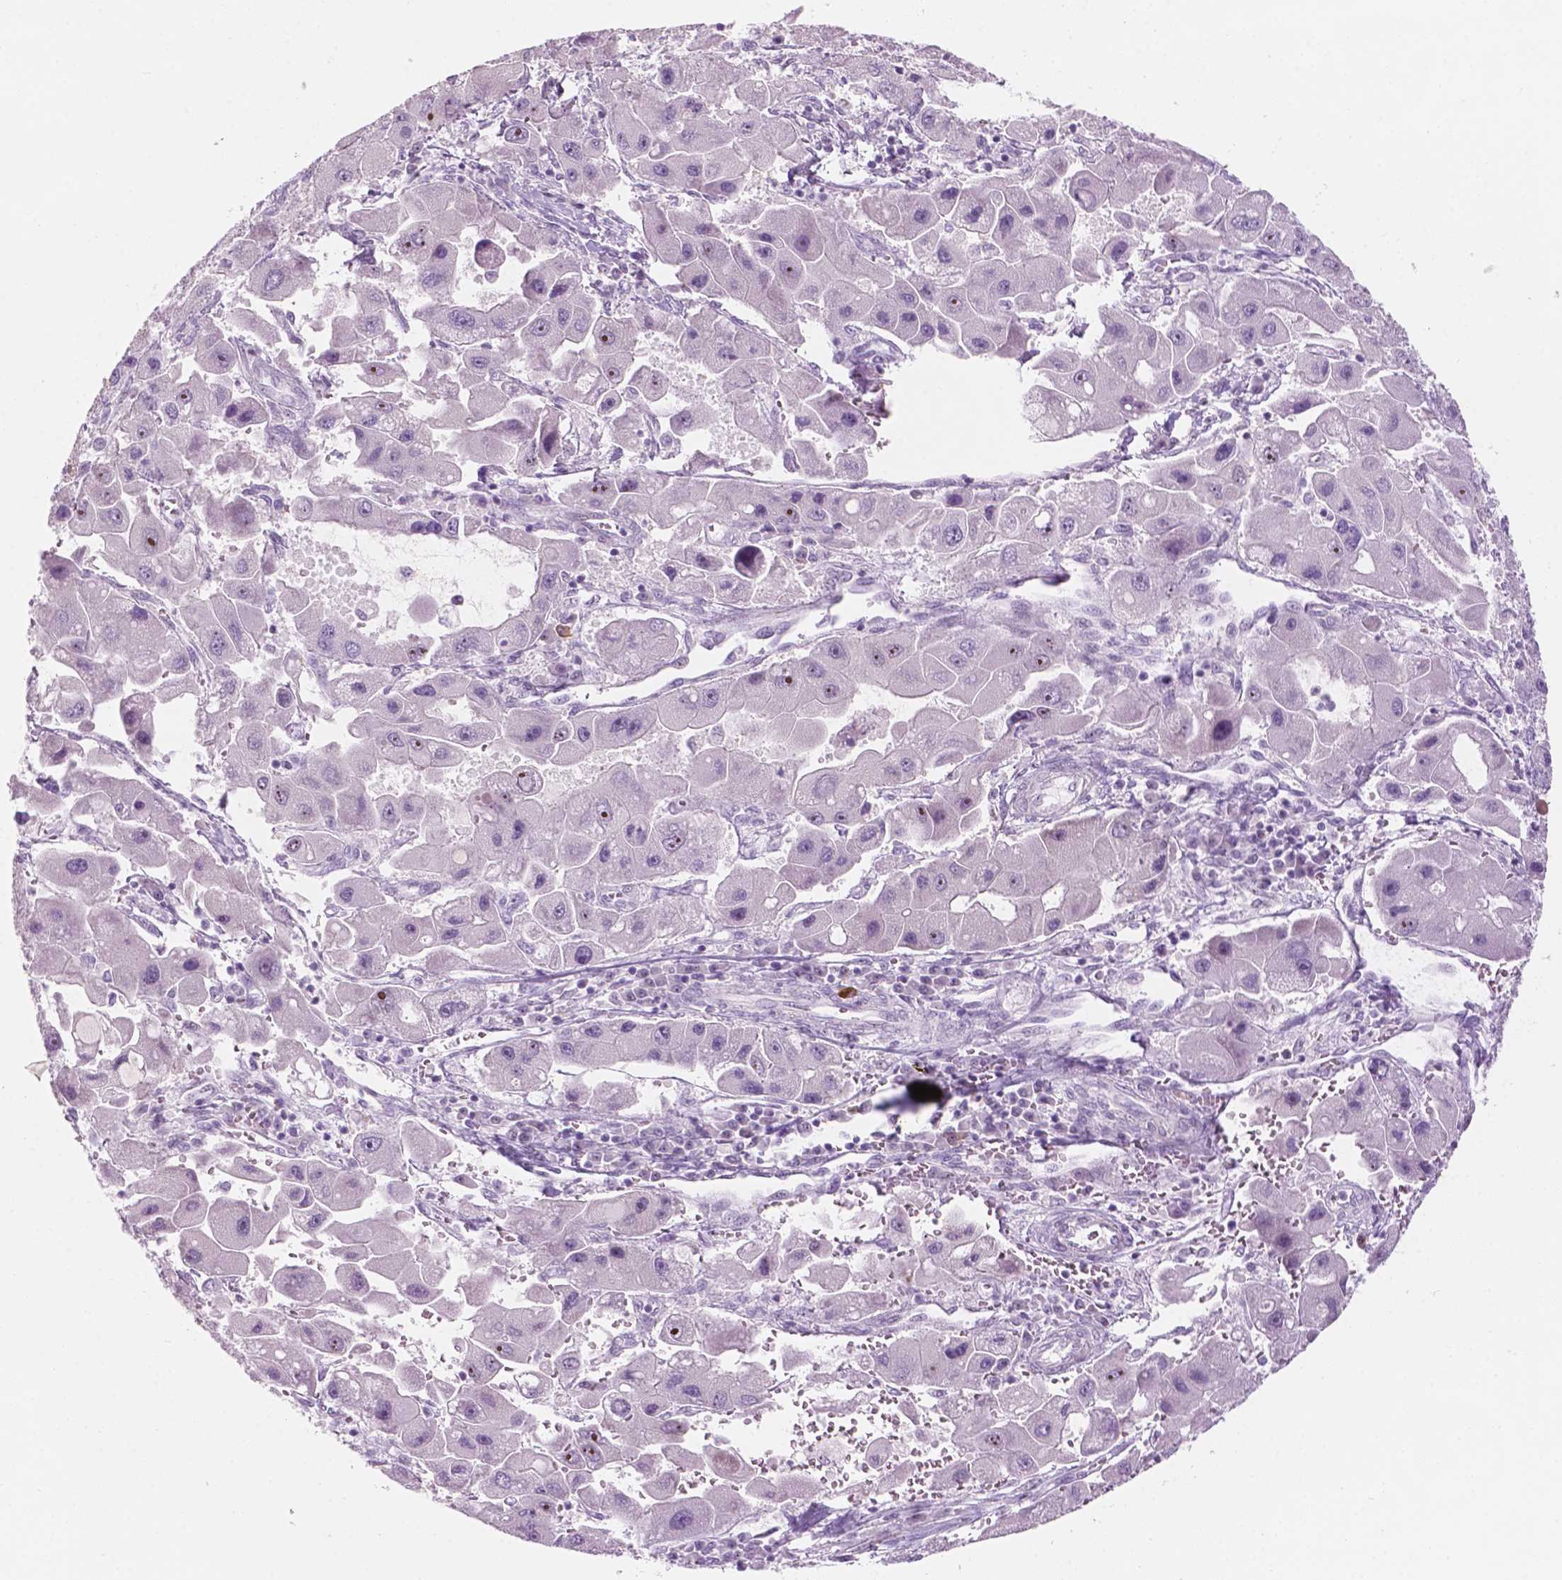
{"staining": {"intensity": "moderate", "quantity": "<25%", "location": "nuclear"}, "tissue": "liver cancer", "cell_type": "Tumor cells", "image_type": "cancer", "snomed": [{"axis": "morphology", "description": "Carcinoma, Hepatocellular, NOS"}, {"axis": "topography", "description": "Liver"}], "caption": "About <25% of tumor cells in liver cancer display moderate nuclear protein staining as visualized by brown immunohistochemical staining.", "gene": "ZNF853", "patient": {"sex": "male", "age": 24}}